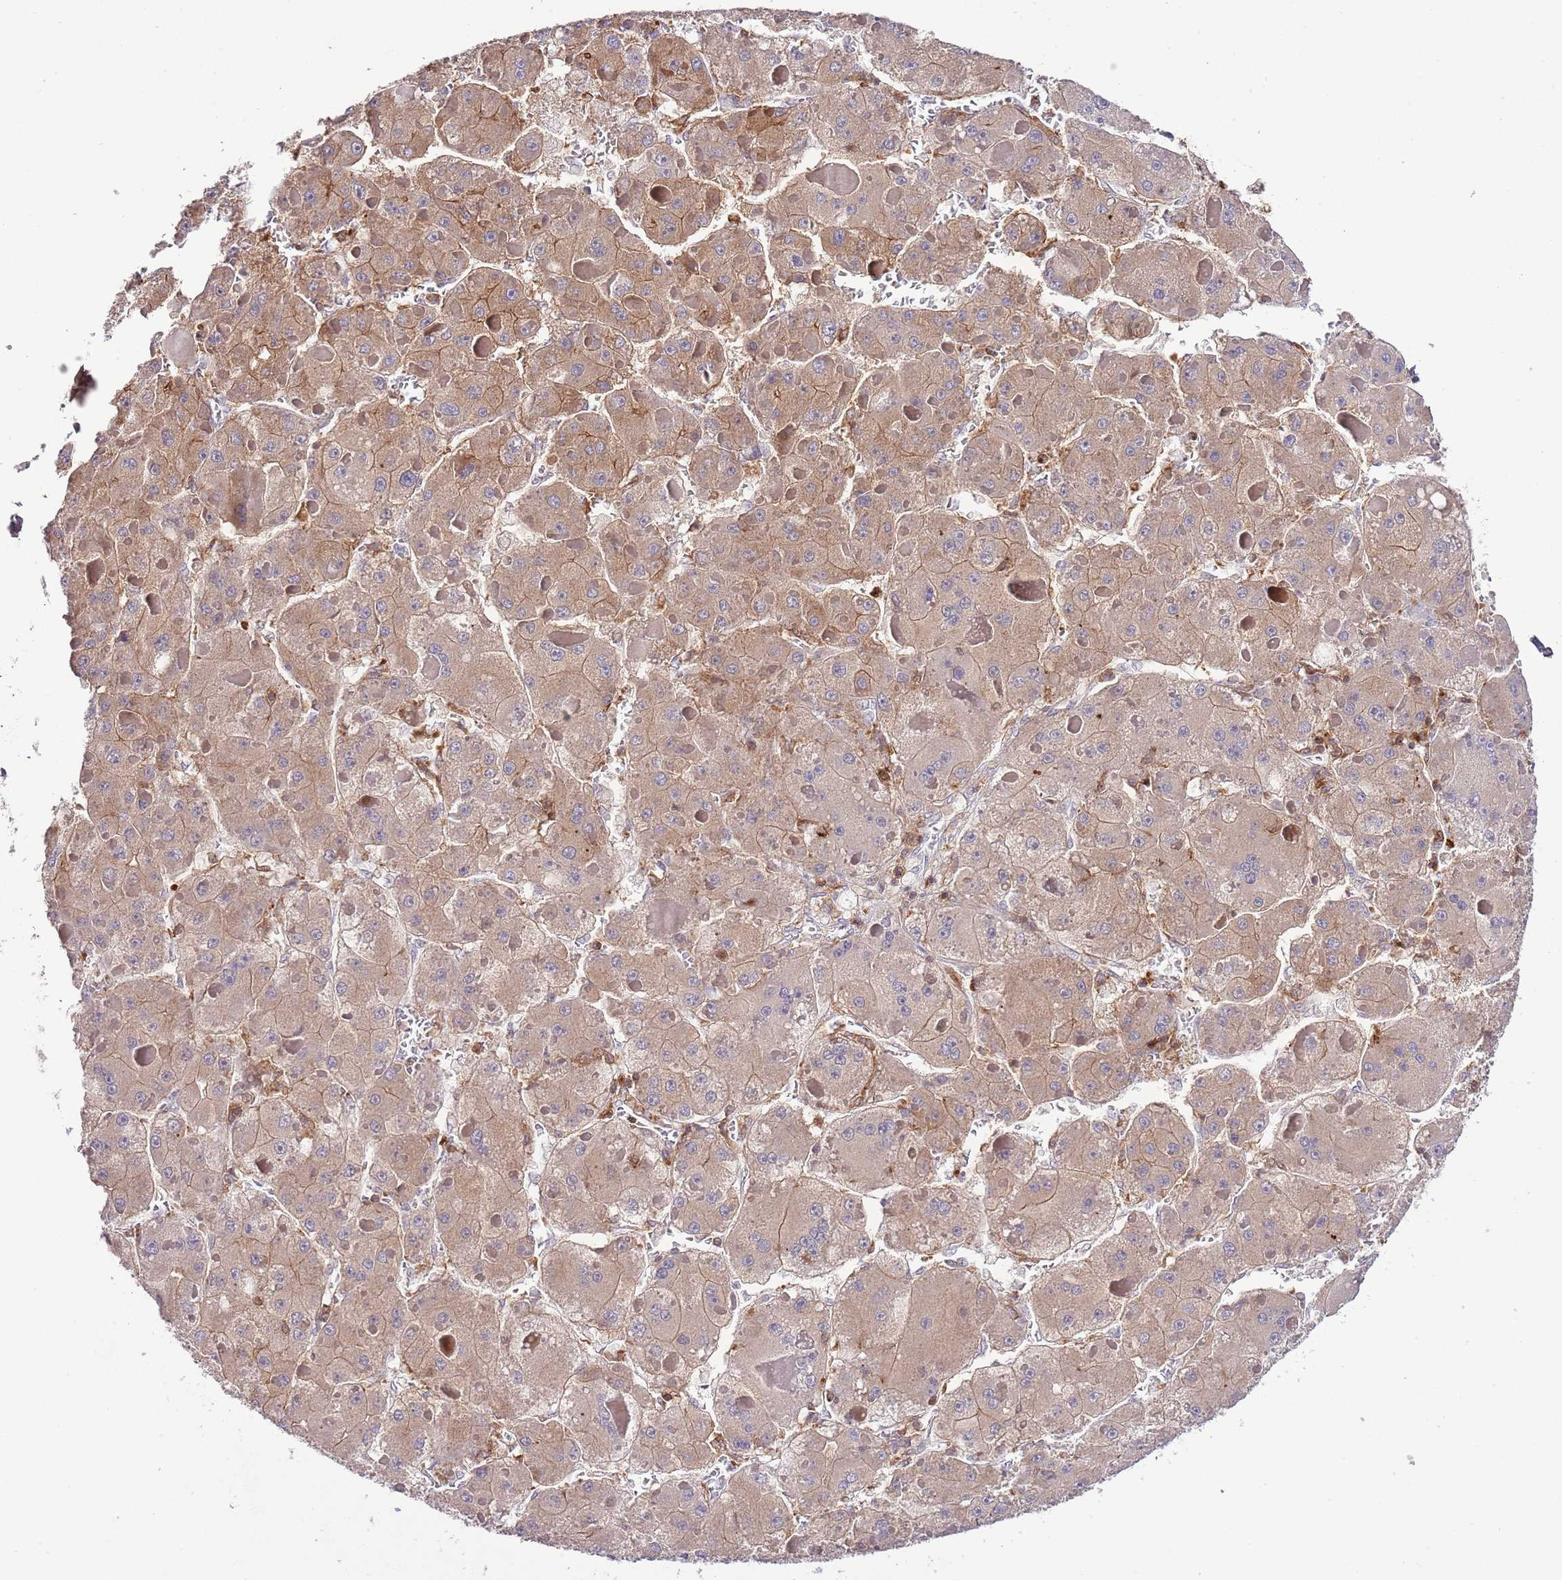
{"staining": {"intensity": "weak", "quantity": ">75%", "location": "cytoplasmic/membranous"}, "tissue": "liver cancer", "cell_type": "Tumor cells", "image_type": "cancer", "snomed": [{"axis": "morphology", "description": "Carcinoma, Hepatocellular, NOS"}, {"axis": "topography", "description": "Liver"}], "caption": "Human hepatocellular carcinoma (liver) stained with a brown dye displays weak cytoplasmic/membranous positive positivity in about >75% of tumor cells.", "gene": "EFHD1", "patient": {"sex": "female", "age": 73}}